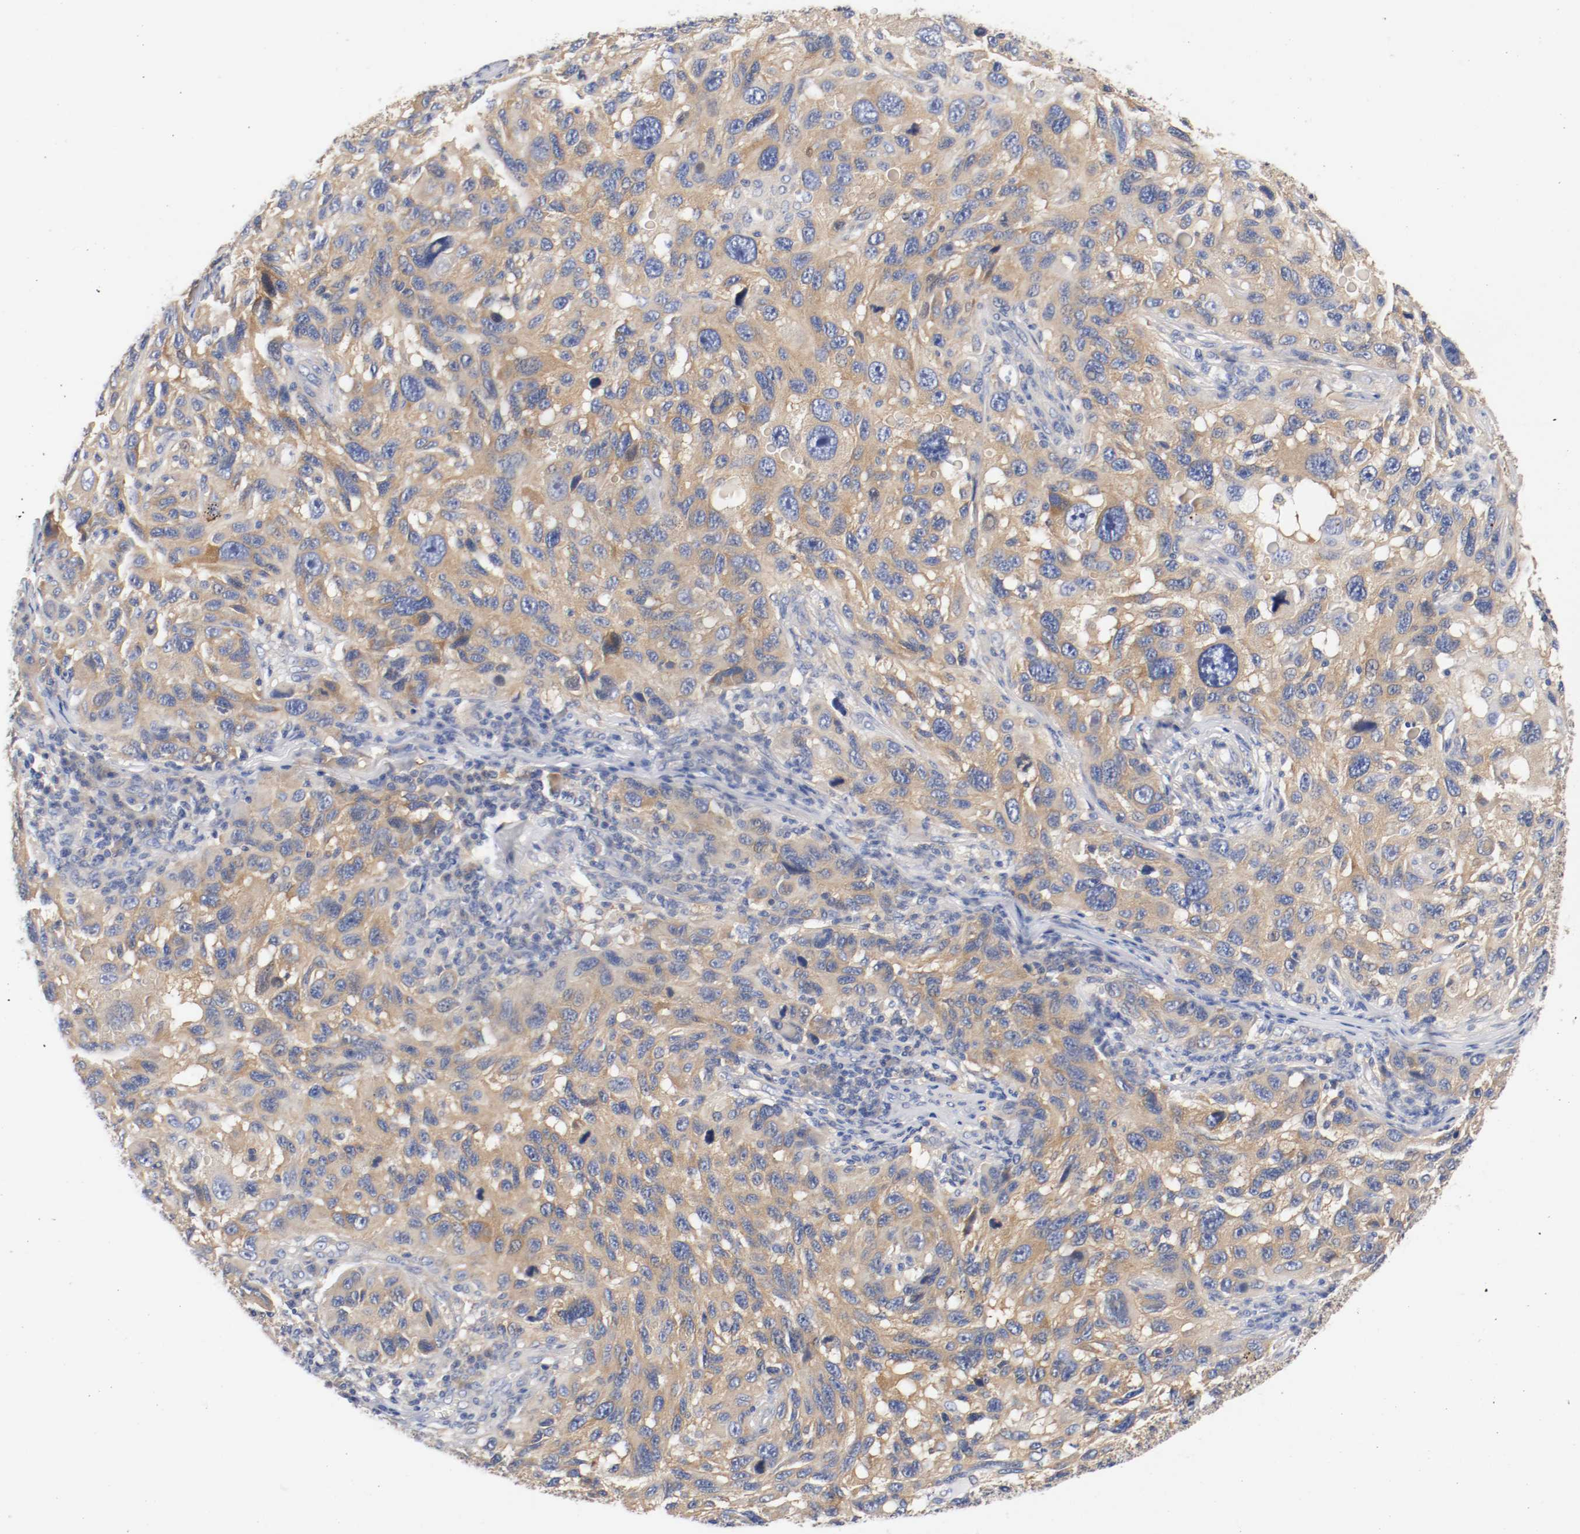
{"staining": {"intensity": "moderate", "quantity": ">75%", "location": "cytoplasmic/membranous"}, "tissue": "melanoma", "cell_type": "Tumor cells", "image_type": "cancer", "snomed": [{"axis": "morphology", "description": "Malignant melanoma, NOS"}, {"axis": "topography", "description": "Skin"}], "caption": "High-magnification brightfield microscopy of malignant melanoma stained with DAB (3,3'-diaminobenzidine) (brown) and counterstained with hematoxylin (blue). tumor cells exhibit moderate cytoplasmic/membranous staining is identified in about>75% of cells.", "gene": "HGS", "patient": {"sex": "male", "age": 53}}